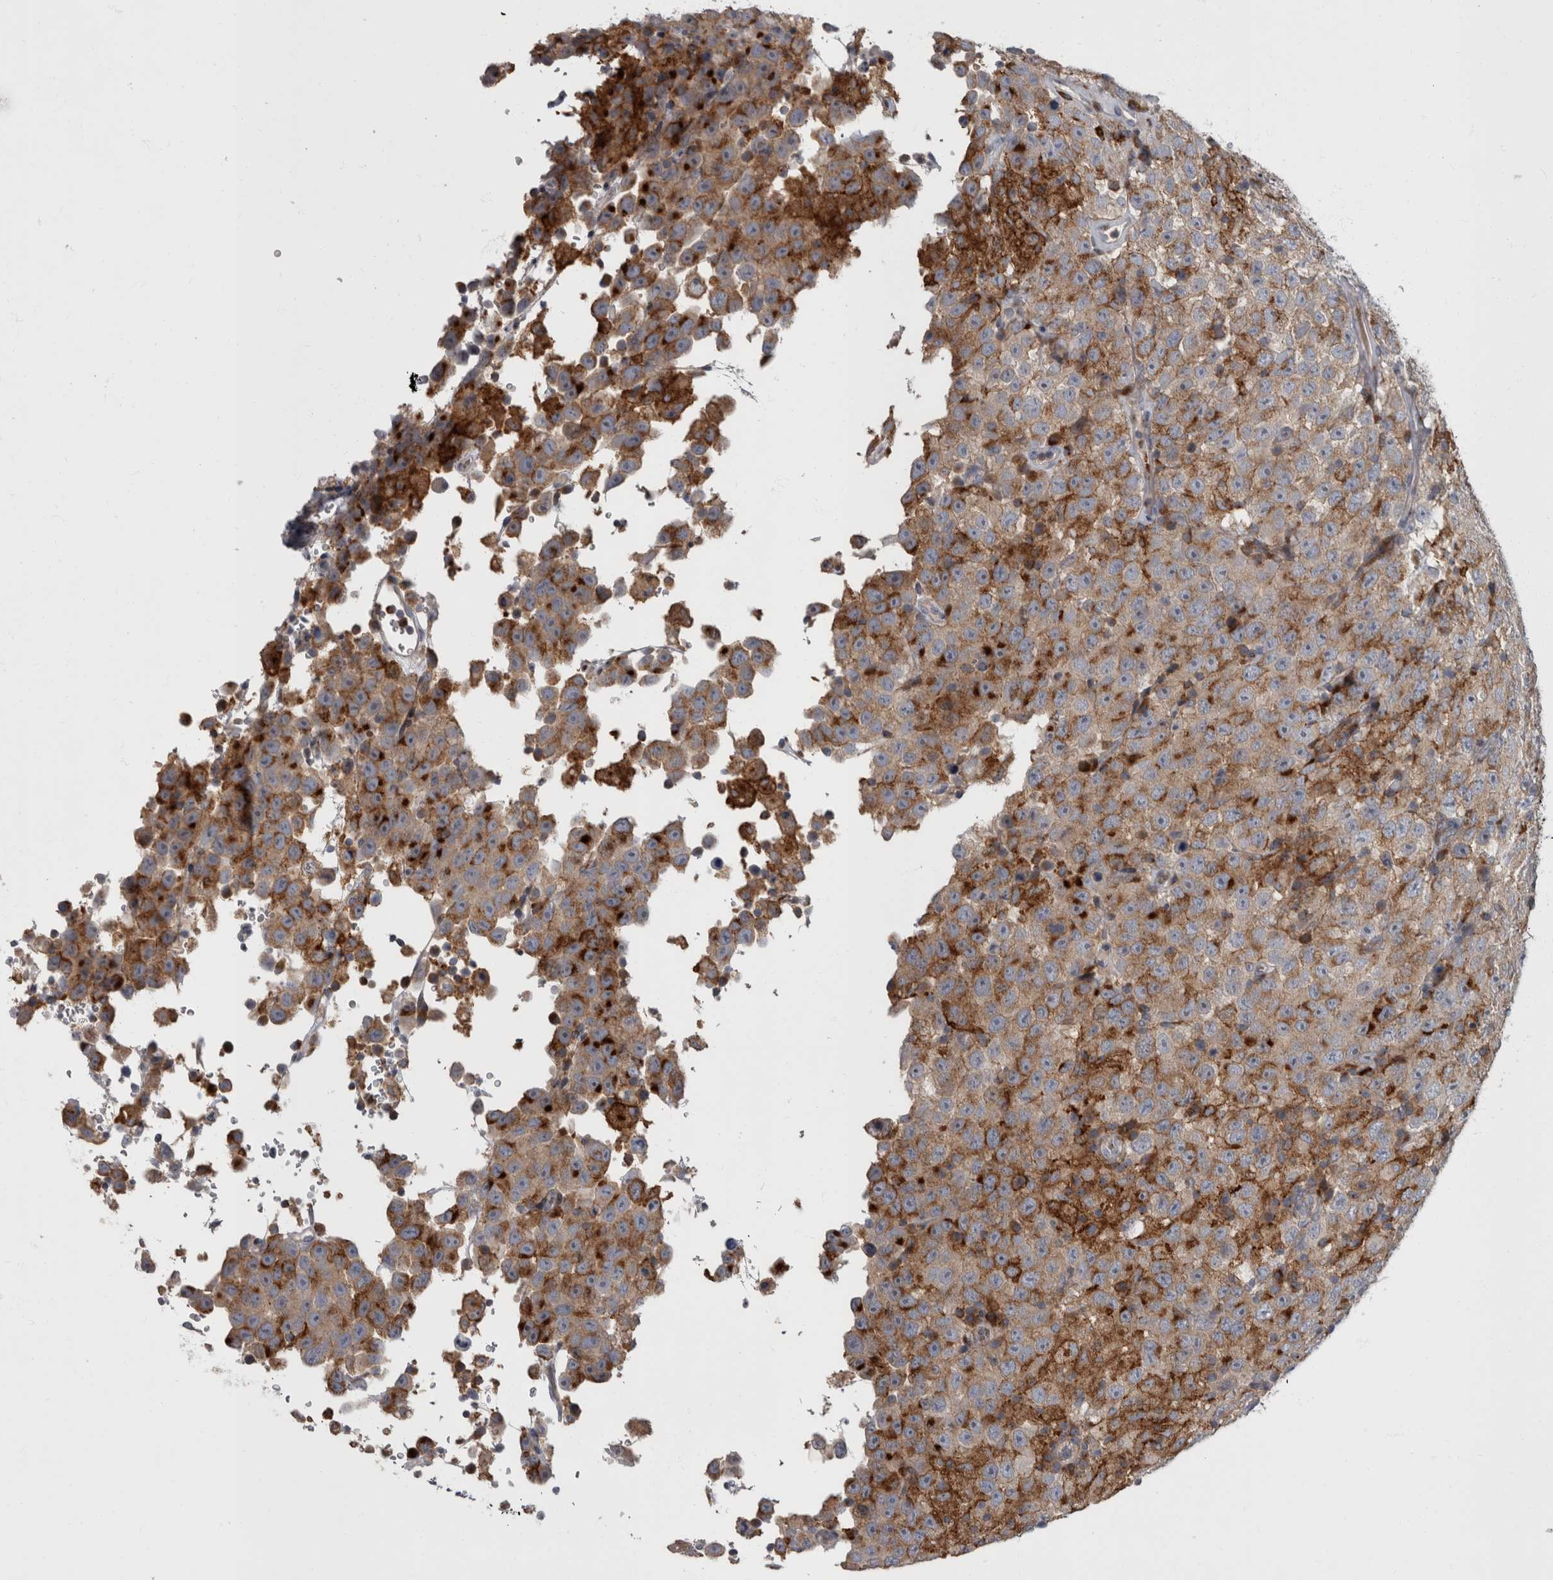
{"staining": {"intensity": "moderate", "quantity": "25%-75%", "location": "cytoplasmic/membranous"}, "tissue": "testis cancer", "cell_type": "Tumor cells", "image_type": "cancer", "snomed": [{"axis": "morphology", "description": "Seminoma, NOS"}, {"axis": "topography", "description": "Testis"}], "caption": "Immunohistochemistry staining of seminoma (testis), which exhibits medium levels of moderate cytoplasmic/membranous positivity in about 25%-75% of tumor cells indicating moderate cytoplasmic/membranous protein positivity. The staining was performed using DAB (3,3'-diaminobenzidine) (brown) for protein detection and nuclei were counterstained in hematoxylin (blue).", "gene": "CDC42BPG", "patient": {"sex": "male", "age": 41}}